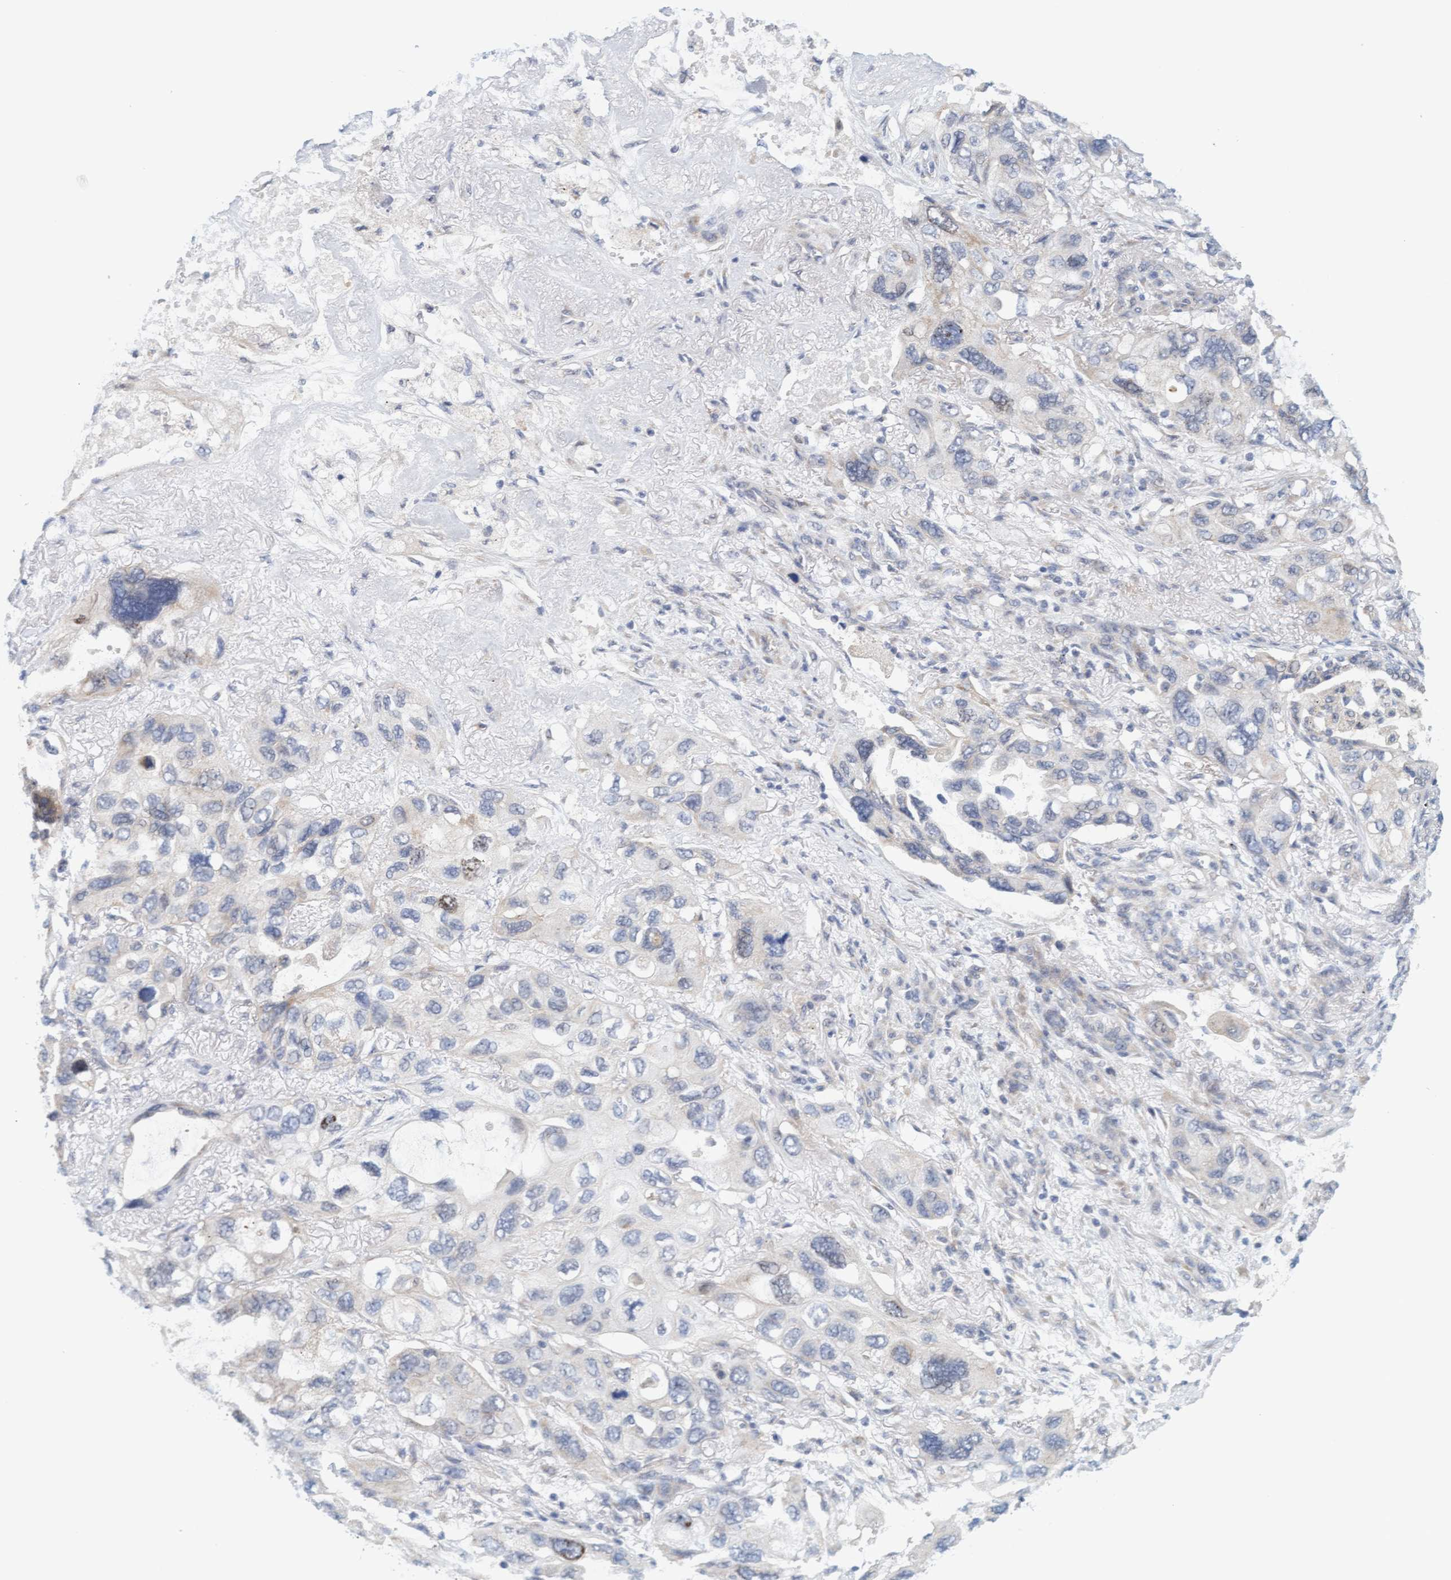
{"staining": {"intensity": "negative", "quantity": "none", "location": "none"}, "tissue": "lung cancer", "cell_type": "Tumor cells", "image_type": "cancer", "snomed": [{"axis": "morphology", "description": "Squamous cell carcinoma, NOS"}, {"axis": "topography", "description": "Lung"}], "caption": "The histopathology image displays no staining of tumor cells in lung cancer (squamous cell carcinoma).", "gene": "ZC3H3", "patient": {"sex": "female", "age": 73}}